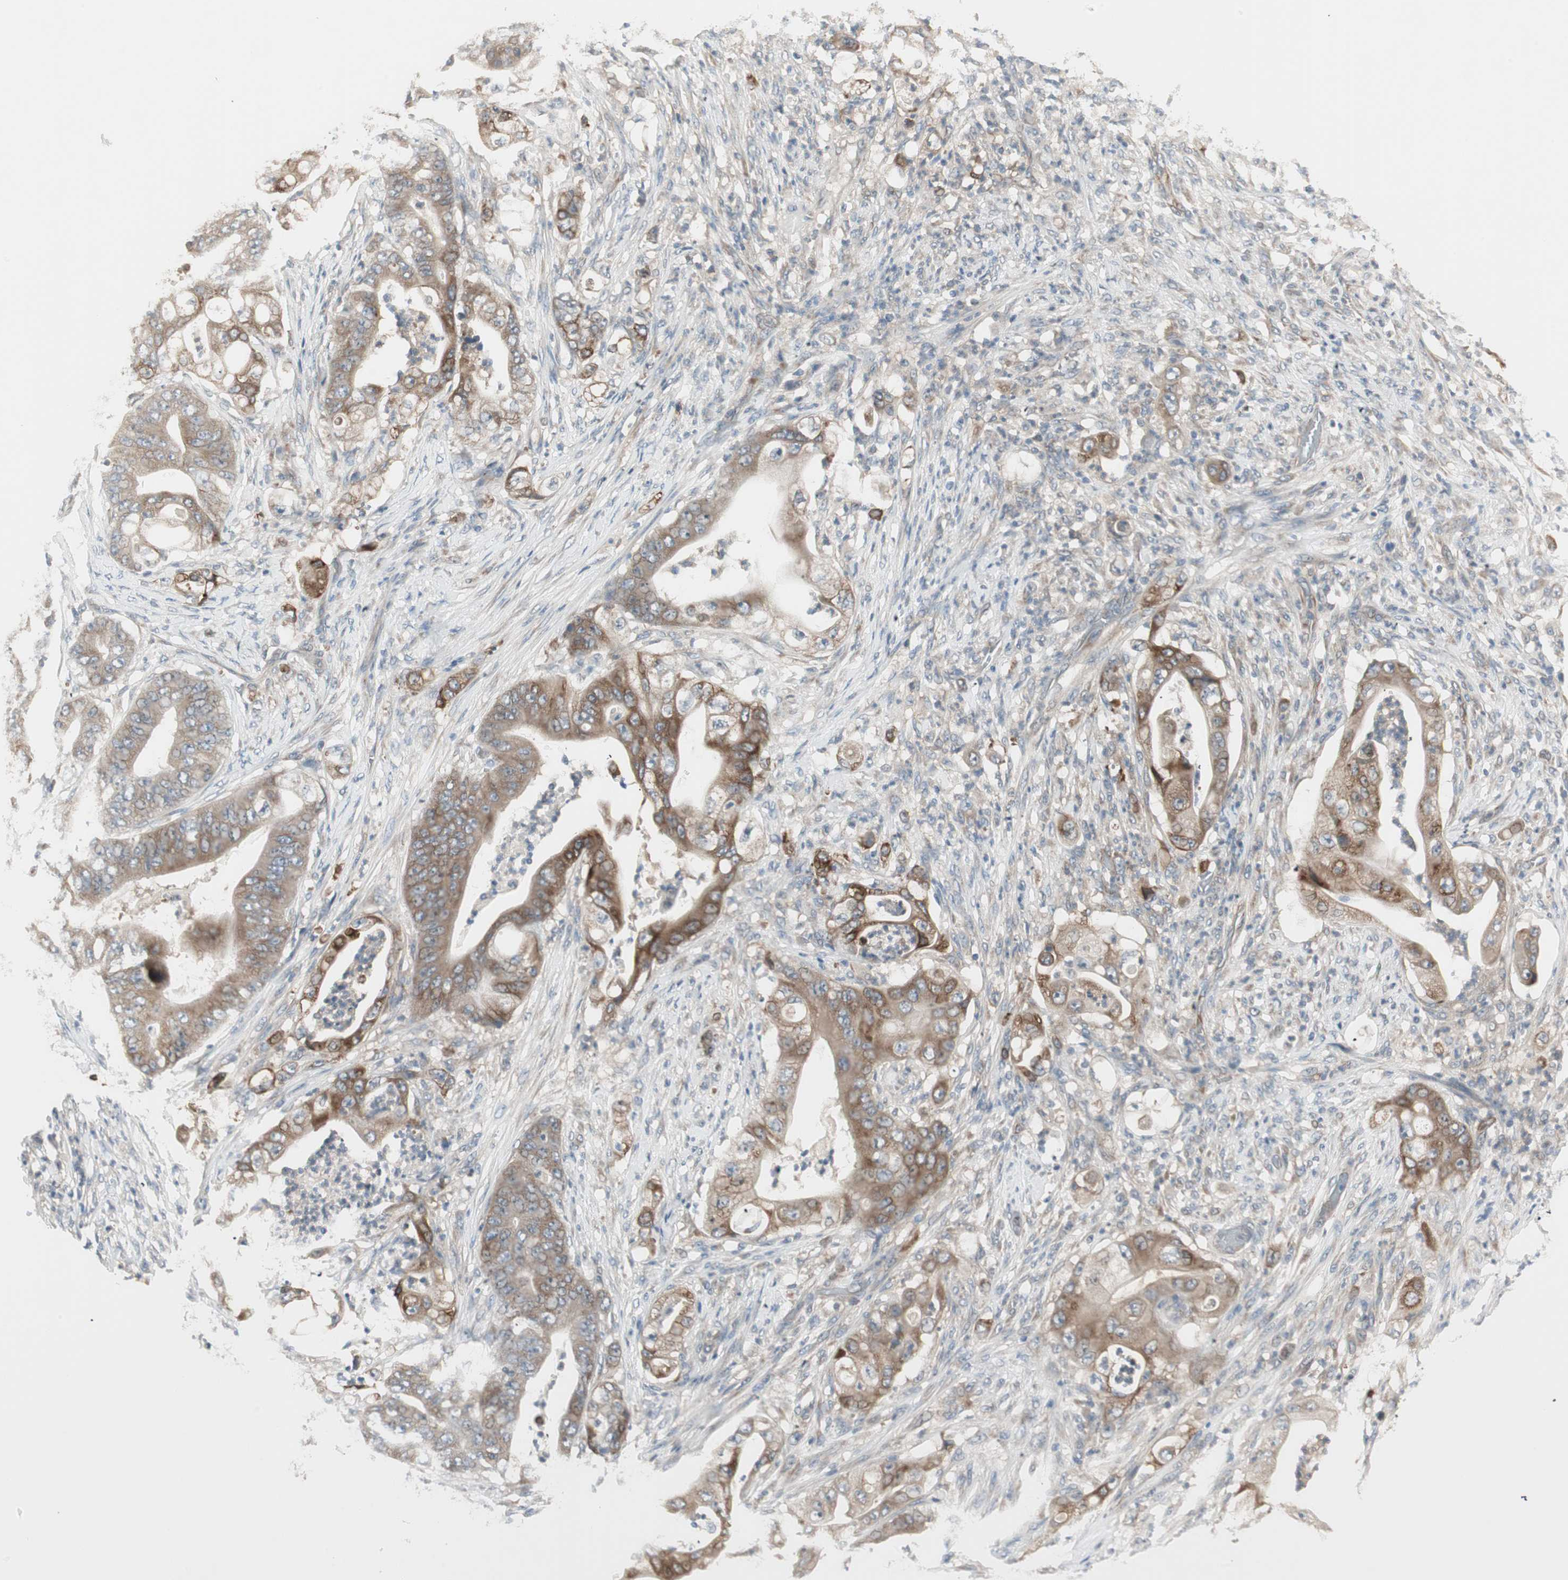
{"staining": {"intensity": "moderate", "quantity": ">75%", "location": "cytoplasmic/membranous"}, "tissue": "stomach cancer", "cell_type": "Tumor cells", "image_type": "cancer", "snomed": [{"axis": "morphology", "description": "Adenocarcinoma, NOS"}, {"axis": "topography", "description": "Stomach"}], "caption": "Protein staining demonstrates moderate cytoplasmic/membranous expression in approximately >75% of tumor cells in stomach adenocarcinoma.", "gene": "ZFP36", "patient": {"sex": "female", "age": 73}}